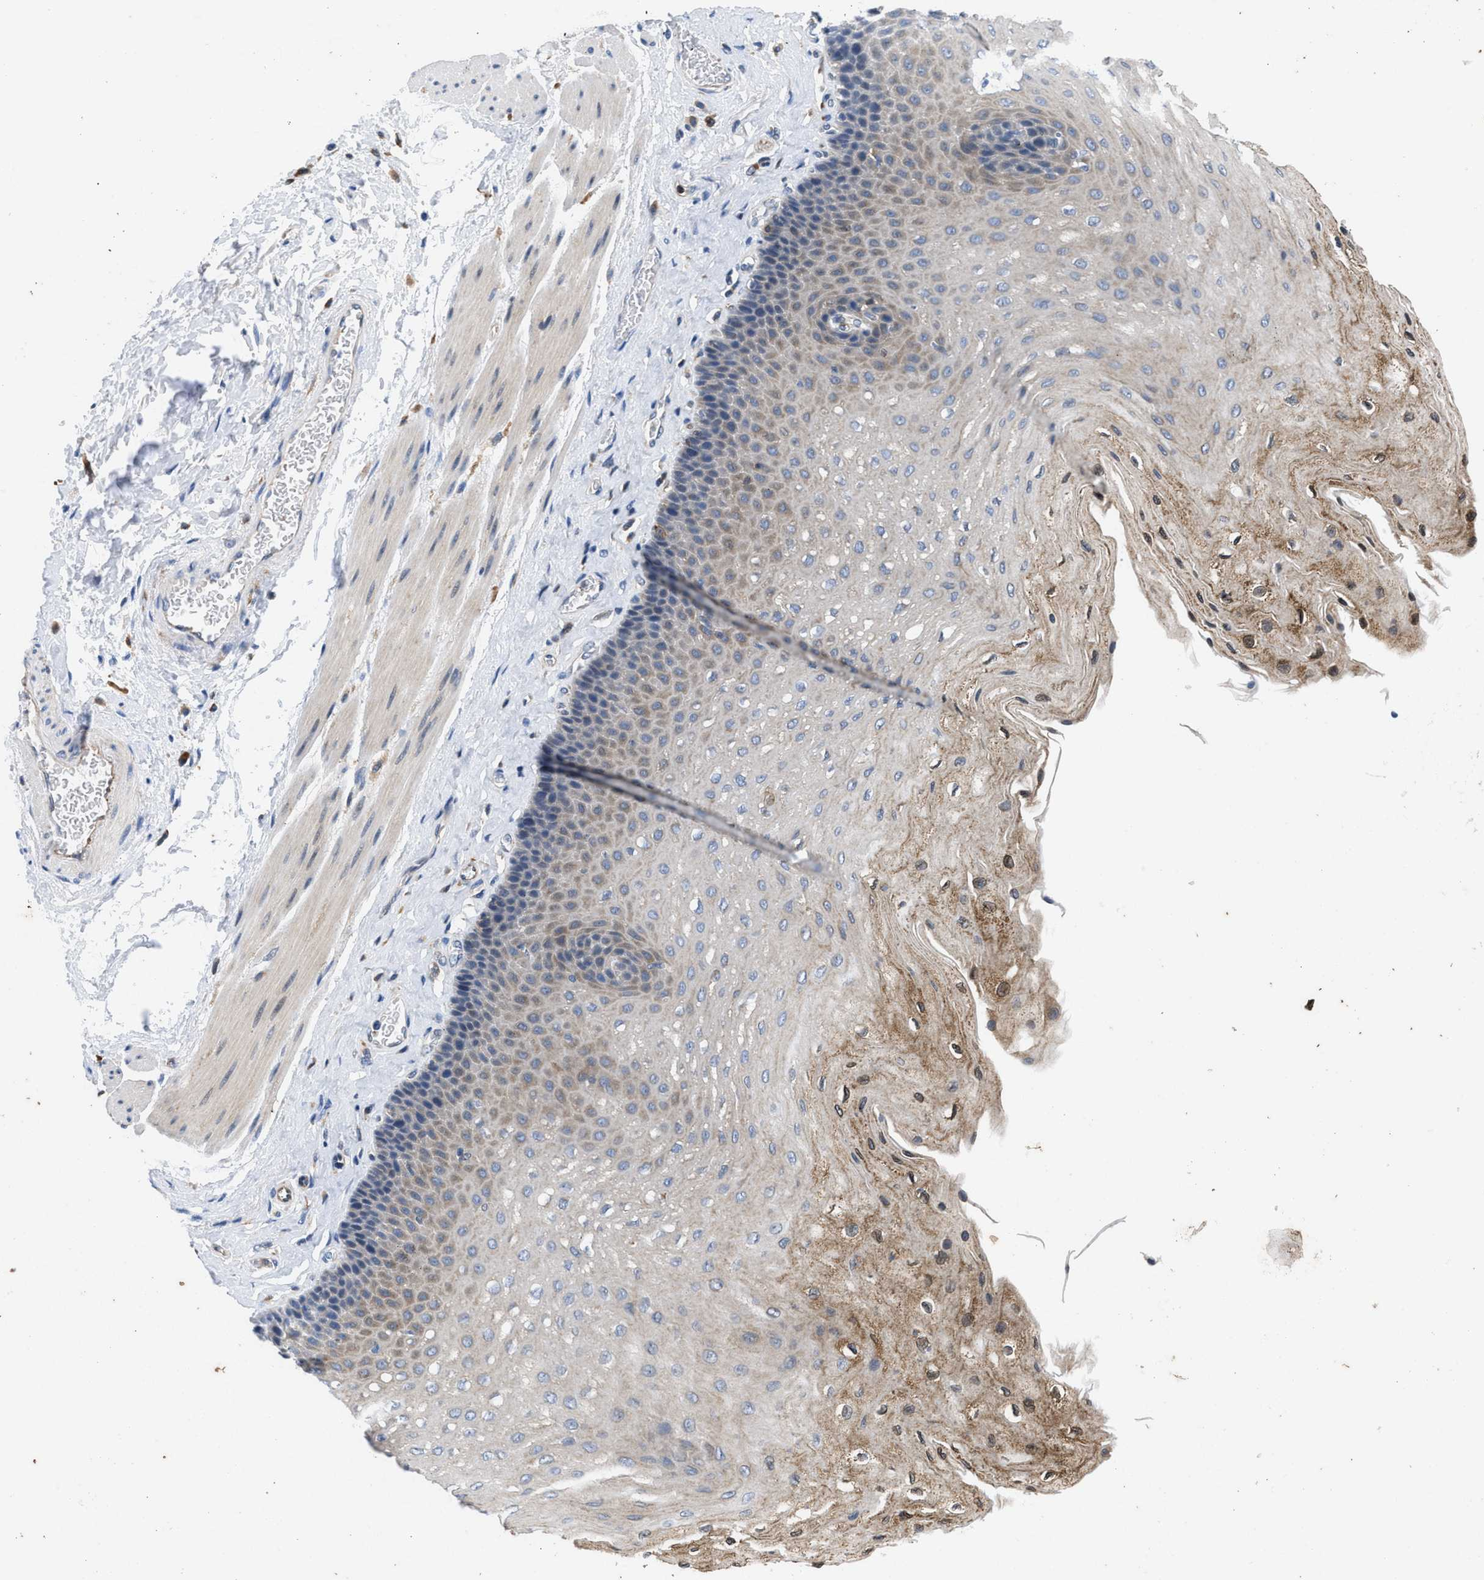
{"staining": {"intensity": "moderate", "quantity": "<25%", "location": "cytoplasmic/membranous"}, "tissue": "esophagus", "cell_type": "Squamous epithelial cells", "image_type": "normal", "snomed": [{"axis": "morphology", "description": "Normal tissue, NOS"}, {"axis": "topography", "description": "Esophagus"}], "caption": "The photomicrograph demonstrates staining of unremarkable esophagus, revealing moderate cytoplasmic/membranous protein positivity (brown color) within squamous epithelial cells. The staining was performed using DAB (3,3'-diaminobenzidine), with brown indicating positive protein expression. Nuclei are stained blue with hematoxylin.", "gene": "ENPP4", "patient": {"sex": "female", "age": 72}}